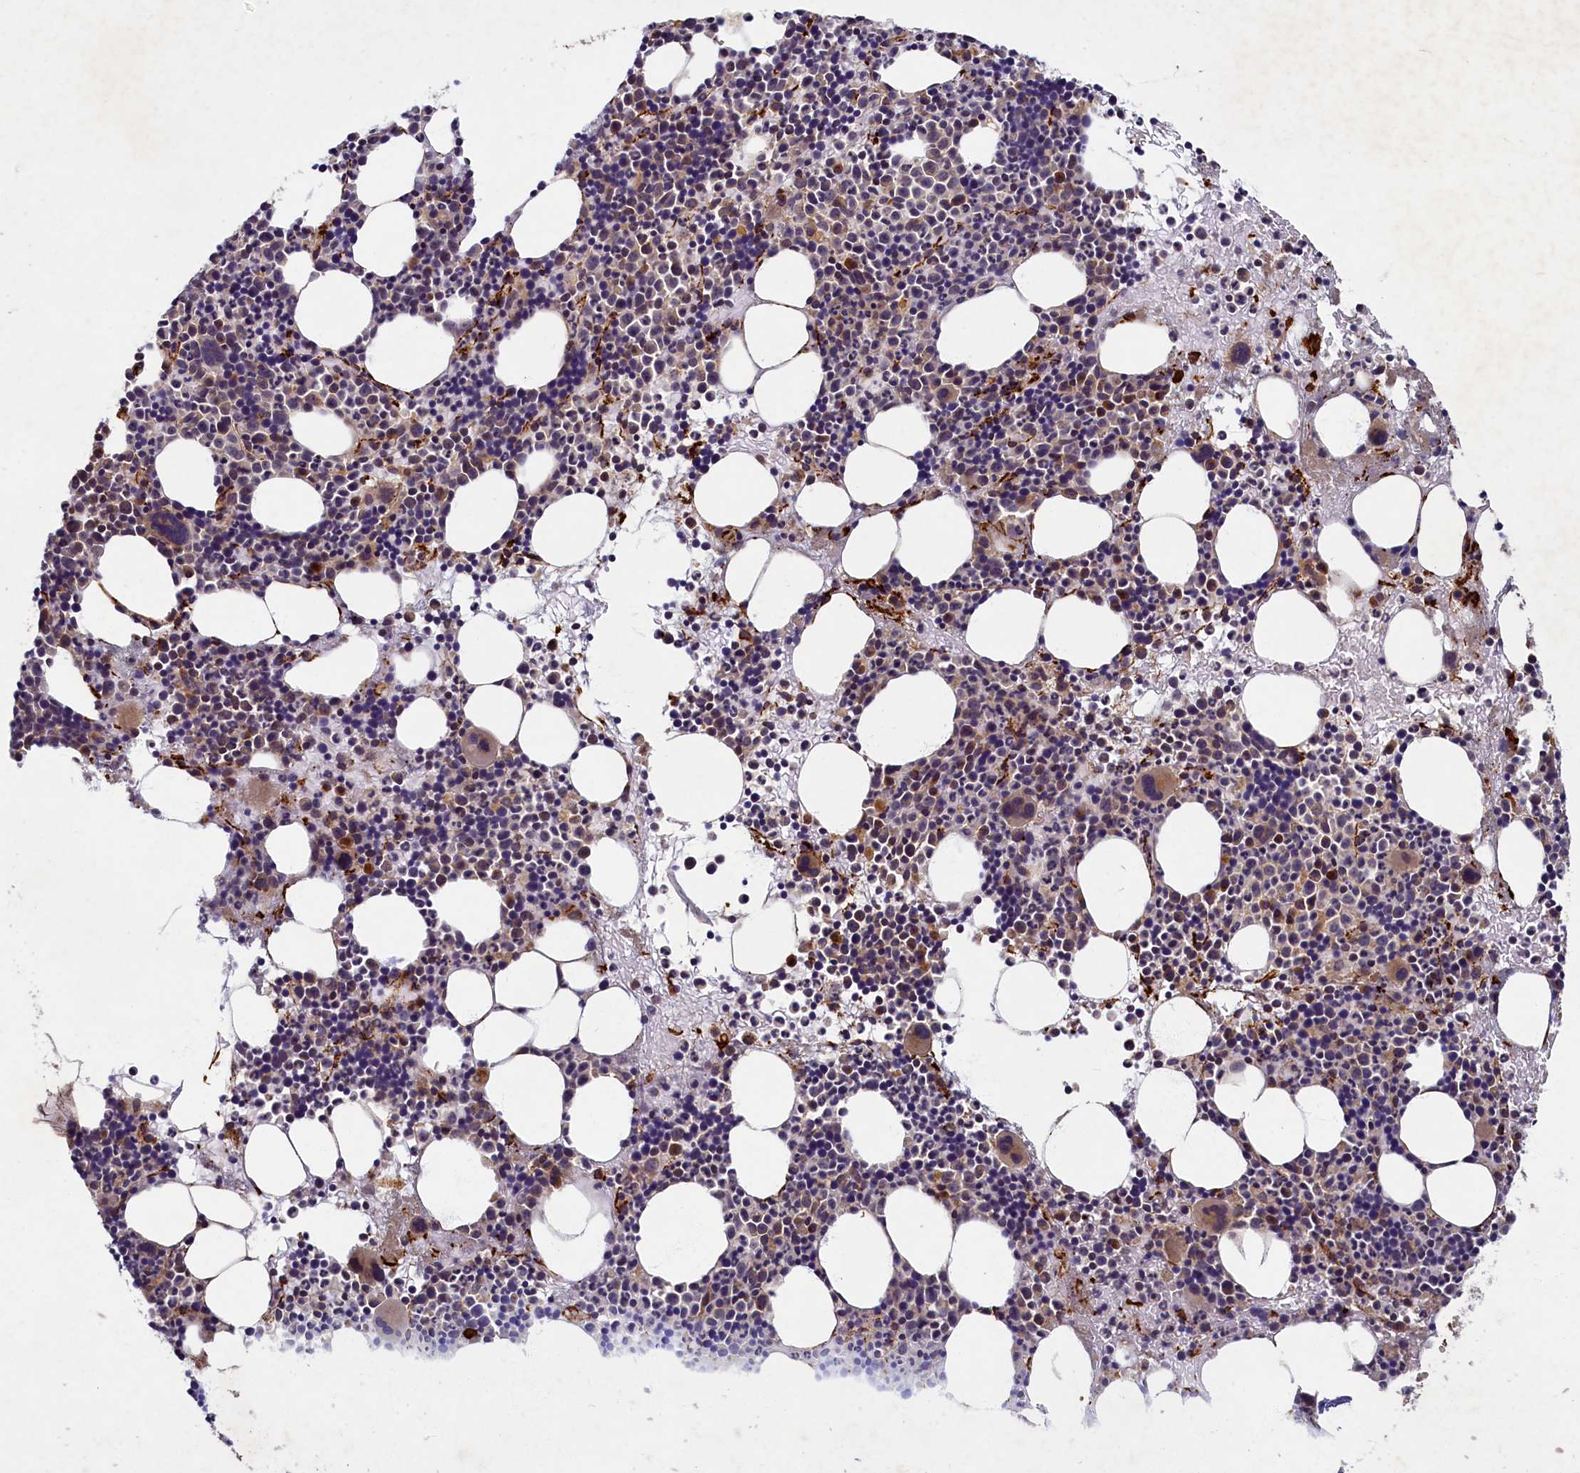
{"staining": {"intensity": "moderate", "quantity": "25%-75%", "location": "cytoplasmic/membranous"}, "tissue": "bone marrow", "cell_type": "Hematopoietic cells", "image_type": "normal", "snomed": [{"axis": "morphology", "description": "Normal tissue, NOS"}, {"axis": "topography", "description": "Bone marrow"}], "caption": "The micrograph demonstrates immunohistochemical staining of normal bone marrow. There is moderate cytoplasmic/membranous expression is present in approximately 25%-75% of hematopoietic cells. The staining is performed using DAB (3,3'-diaminobenzidine) brown chromogen to label protein expression. The nuclei are counter-stained blue using hematoxylin.", "gene": "BICD1", "patient": {"sex": "male", "age": 51}}